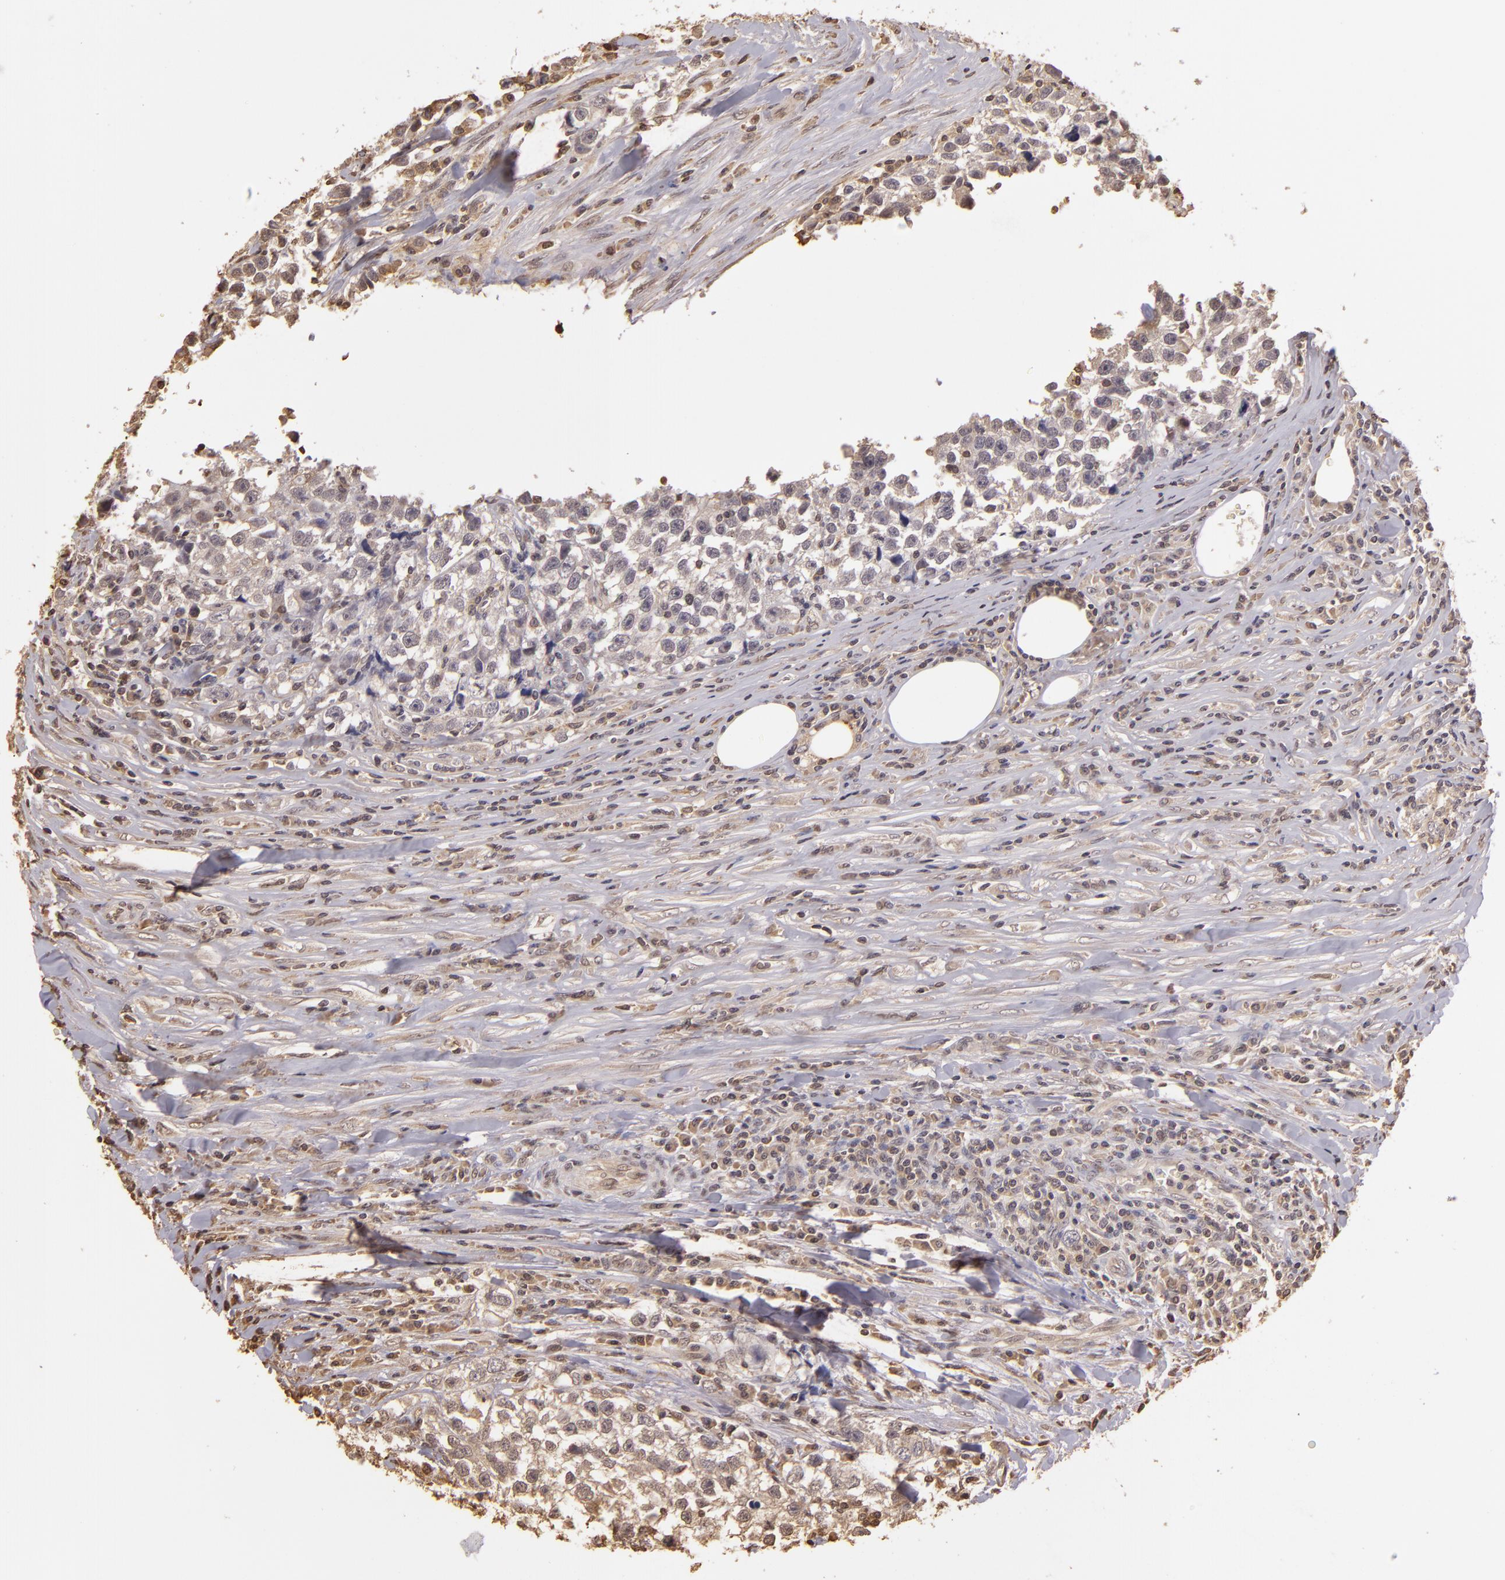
{"staining": {"intensity": "negative", "quantity": "none", "location": "none"}, "tissue": "testis cancer", "cell_type": "Tumor cells", "image_type": "cancer", "snomed": [{"axis": "morphology", "description": "Seminoma, NOS"}, {"axis": "morphology", "description": "Carcinoma, Embryonal, NOS"}, {"axis": "topography", "description": "Testis"}], "caption": "The immunohistochemistry histopathology image has no significant staining in tumor cells of testis cancer (embryonal carcinoma) tissue. (DAB IHC visualized using brightfield microscopy, high magnification).", "gene": "ARPC2", "patient": {"sex": "male", "age": 30}}